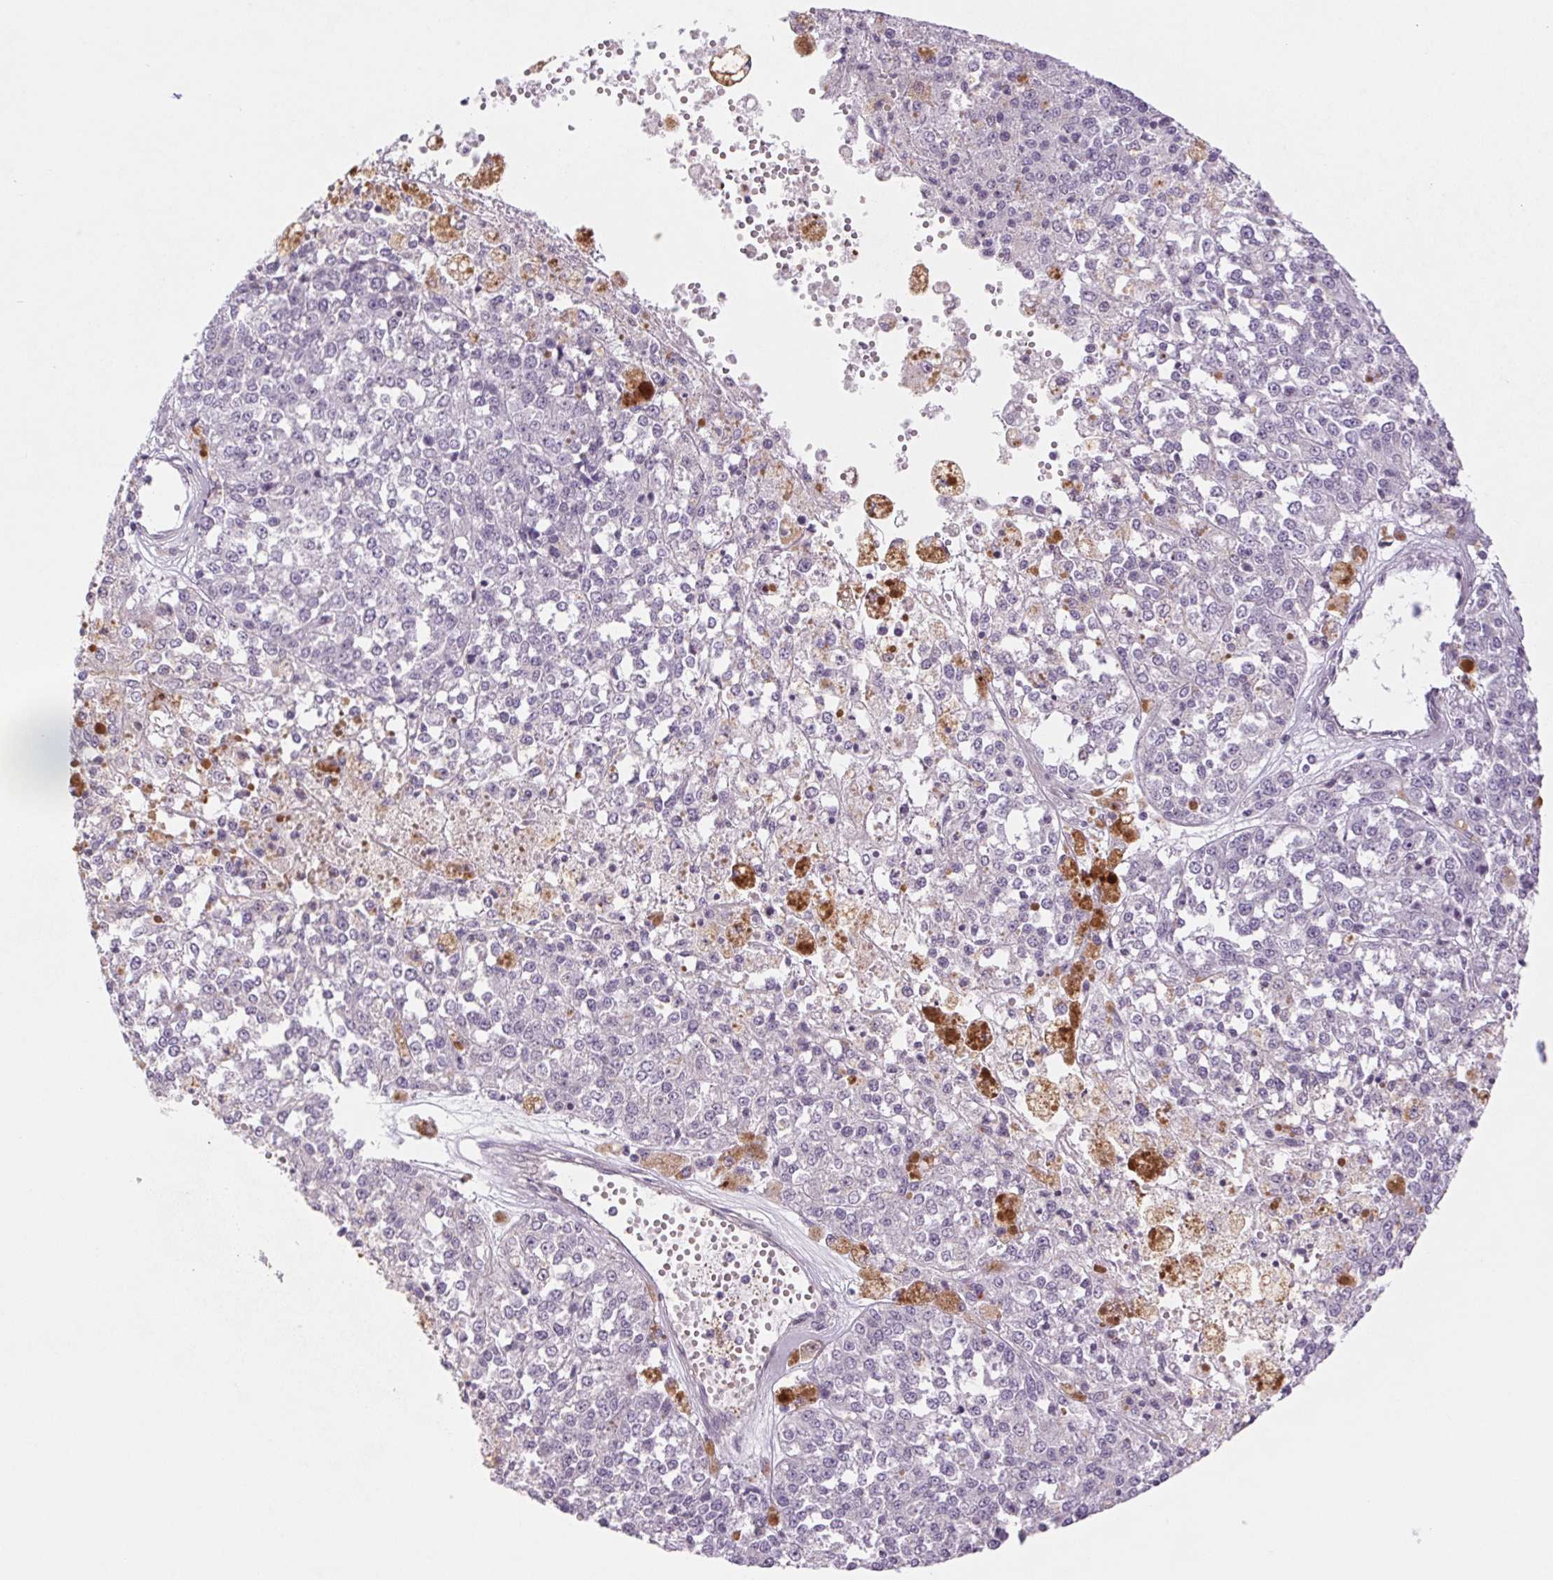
{"staining": {"intensity": "negative", "quantity": "none", "location": "none"}, "tissue": "melanoma", "cell_type": "Tumor cells", "image_type": "cancer", "snomed": [{"axis": "morphology", "description": "Malignant melanoma, Metastatic site"}, {"axis": "topography", "description": "Lymph node"}], "caption": "Malignant melanoma (metastatic site) stained for a protein using IHC shows no positivity tumor cells.", "gene": "MS4A13", "patient": {"sex": "female", "age": 64}}